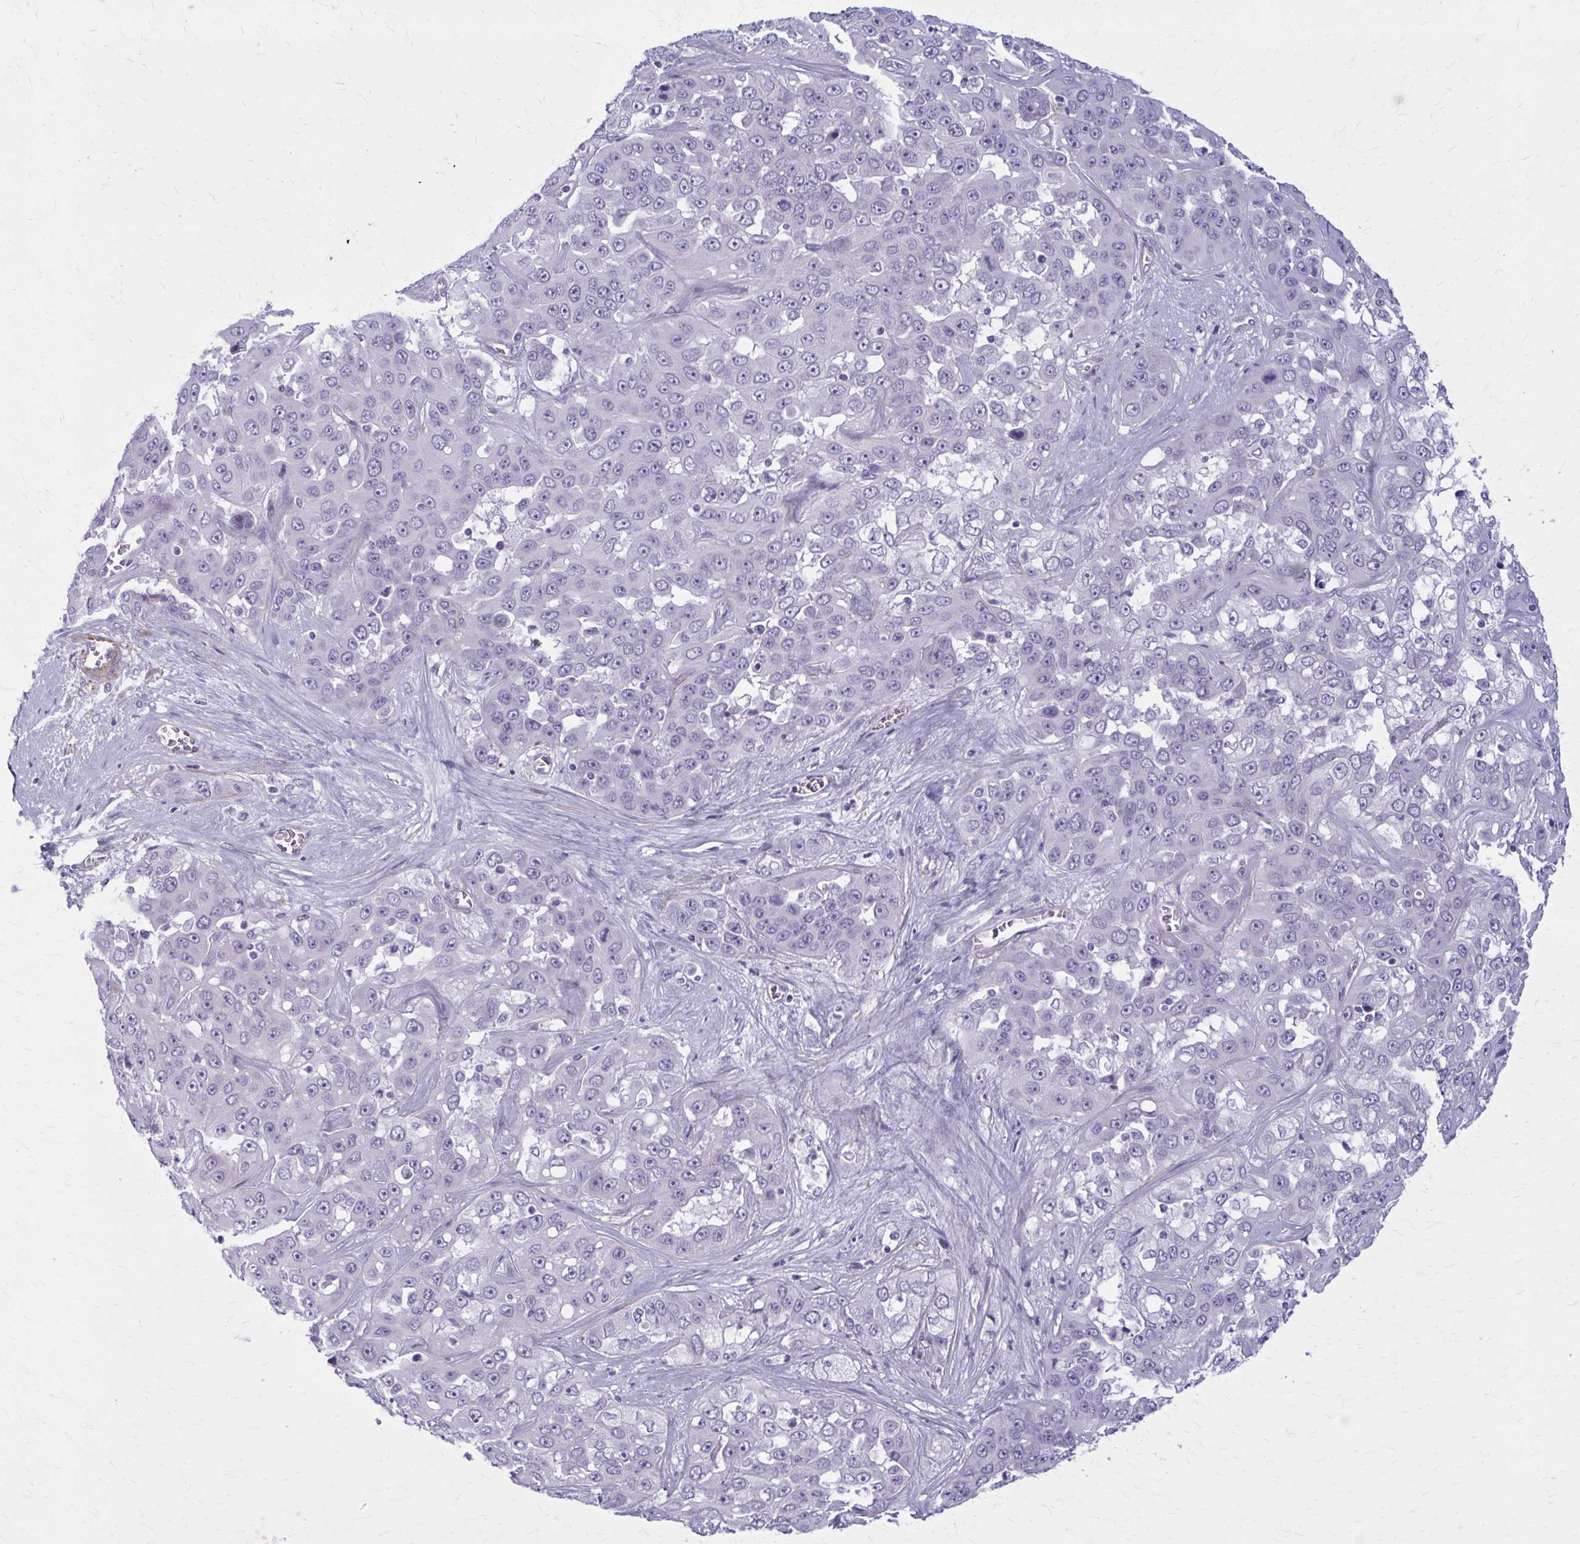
{"staining": {"intensity": "negative", "quantity": "none", "location": "none"}, "tissue": "liver cancer", "cell_type": "Tumor cells", "image_type": "cancer", "snomed": [{"axis": "morphology", "description": "Cholangiocarcinoma"}, {"axis": "topography", "description": "Liver"}], "caption": "A high-resolution histopathology image shows IHC staining of cholangiocarcinoma (liver), which reveals no significant staining in tumor cells.", "gene": "AKAP12", "patient": {"sex": "female", "age": 52}}